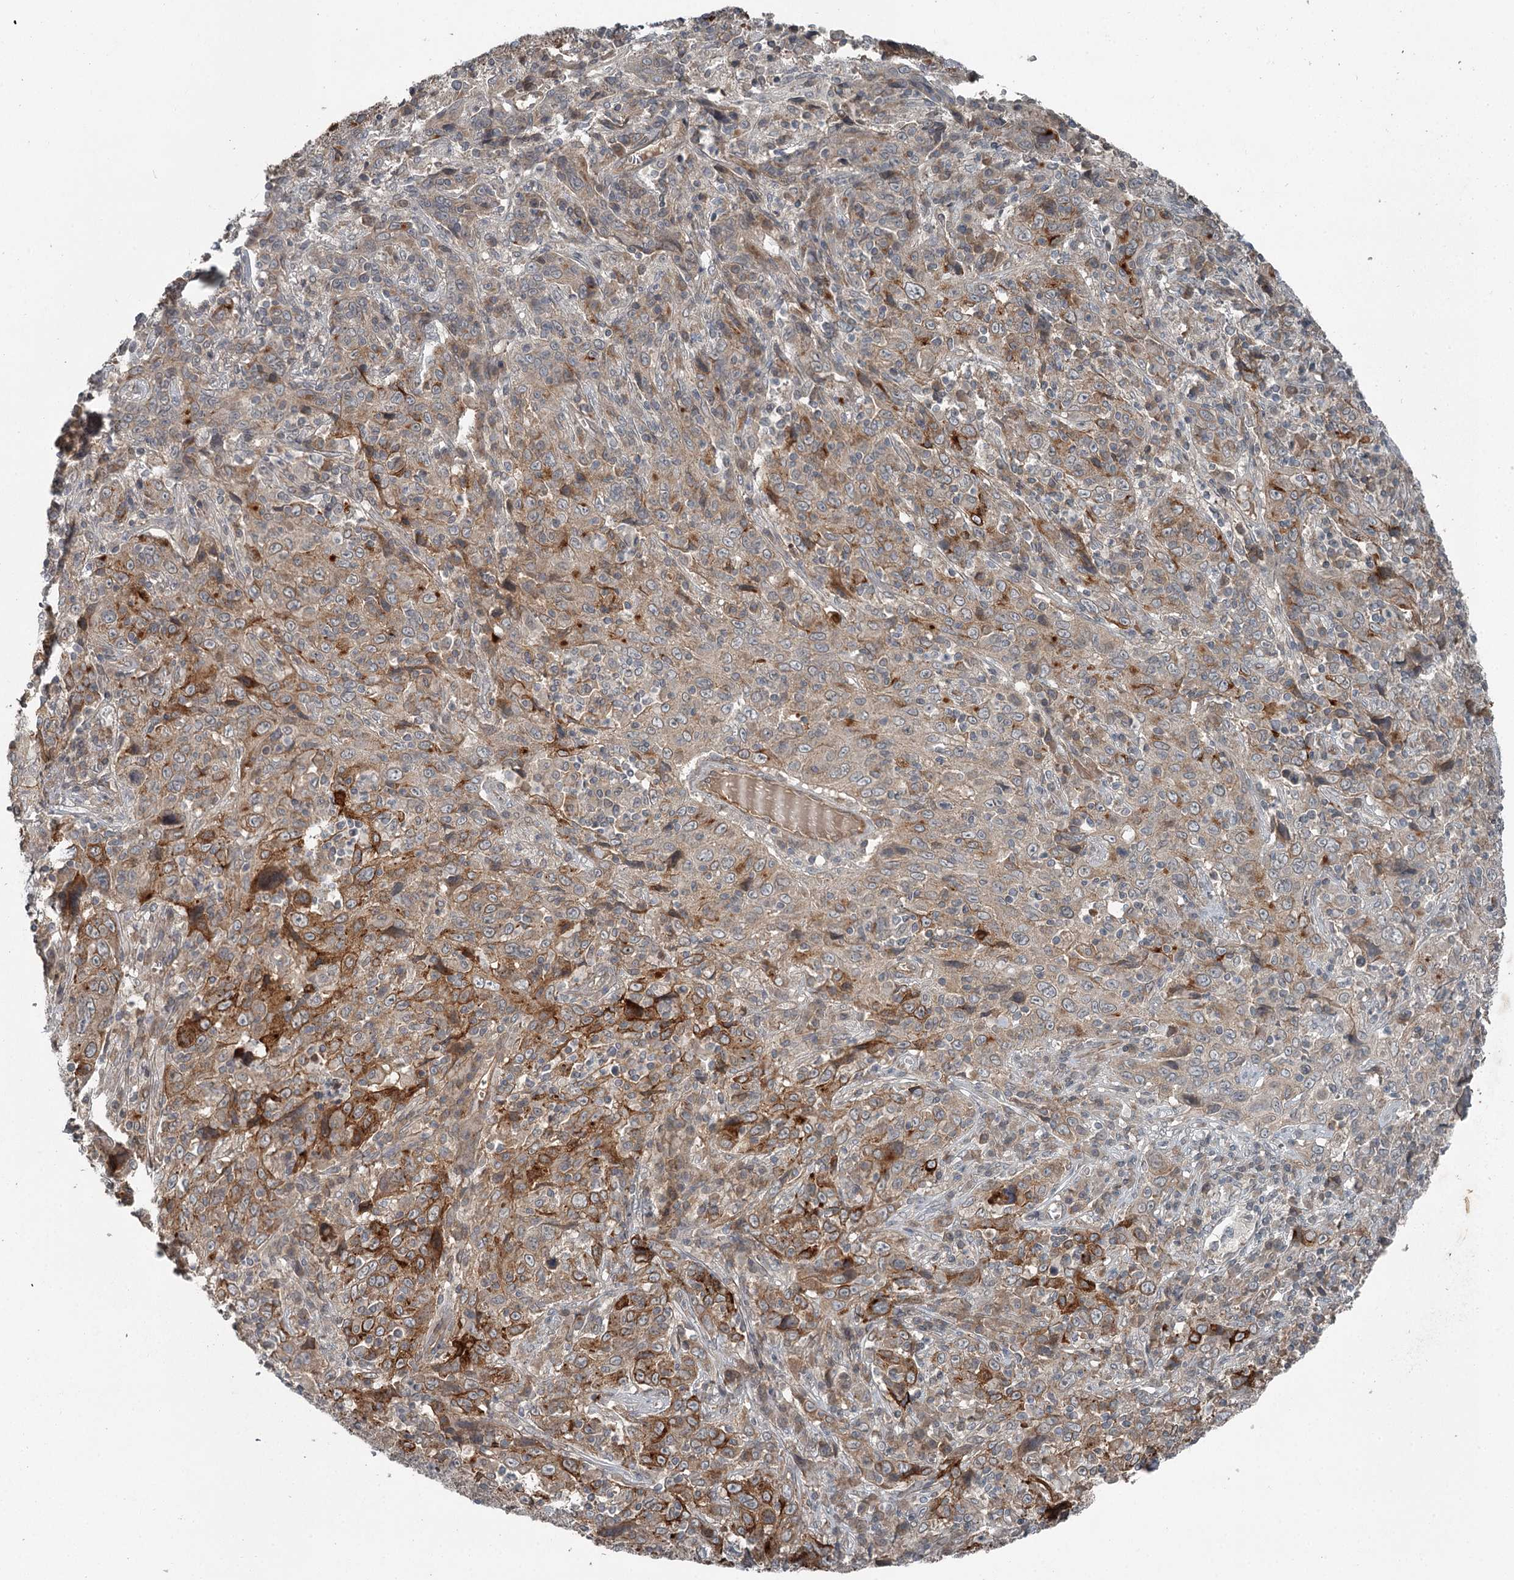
{"staining": {"intensity": "strong", "quantity": "25%-75%", "location": "cytoplasmic/membranous"}, "tissue": "cervical cancer", "cell_type": "Tumor cells", "image_type": "cancer", "snomed": [{"axis": "morphology", "description": "Squamous cell carcinoma, NOS"}, {"axis": "topography", "description": "Cervix"}], "caption": "Cervical cancer stained for a protein (brown) demonstrates strong cytoplasmic/membranous positive positivity in approximately 25%-75% of tumor cells.", "gene": "SLC39A8", "patient": {"sex": "female", "age": 46}}